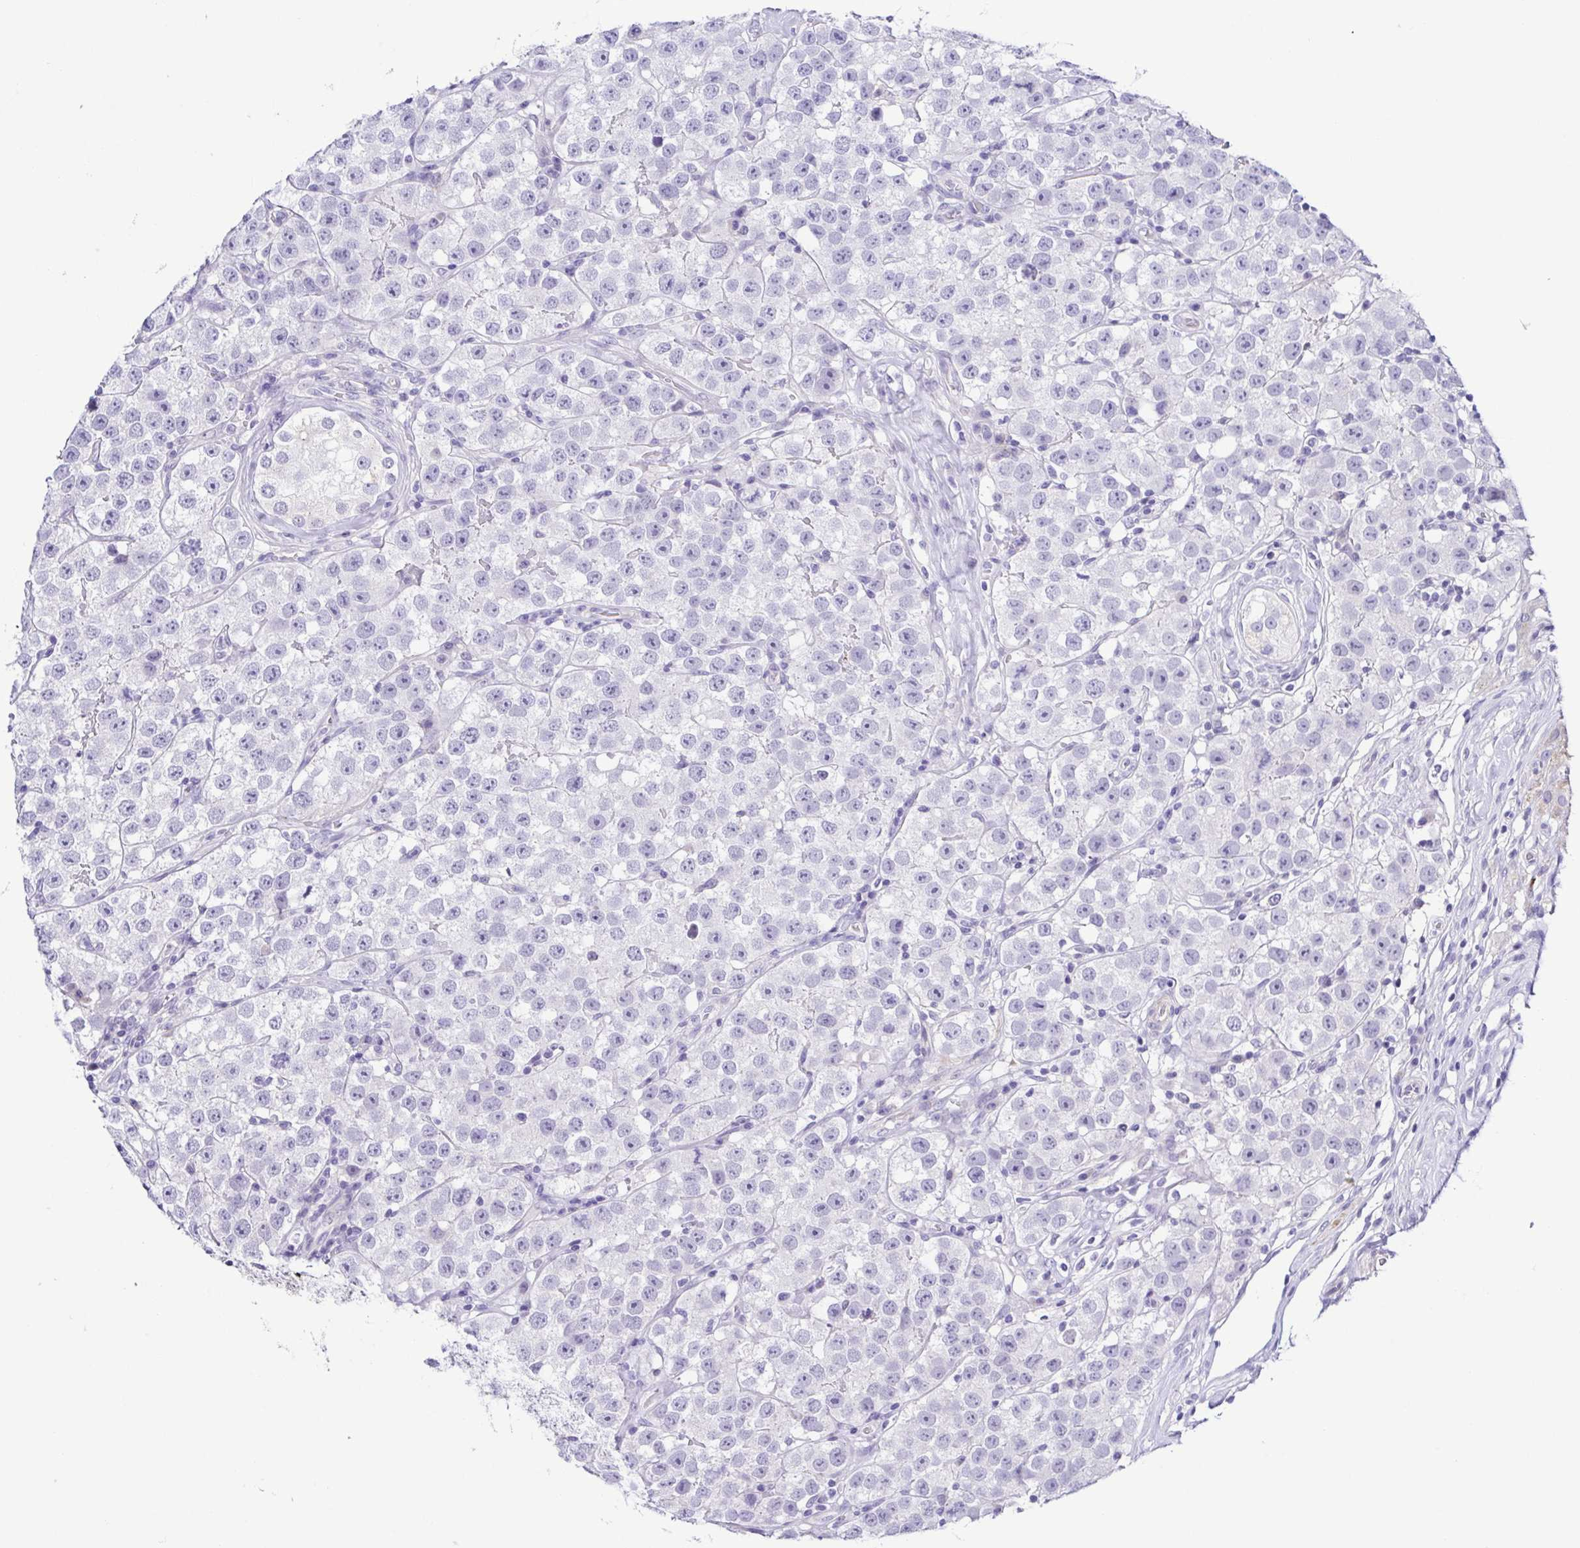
{"staining": {"intensity": "negative", "quantity": "none", "location": "none"}, "tissue": "testis cancer", "cell_type": "Tumor cells", "image_type": "cancer", "snomed": [{"axis": "morphology", "description": "Seminoma, NOS"}, {"axis": "topography", "description": "Testis"}], "caption": "Immunohistochemical staining of testis cancer (seminoma) demonstrates no significant expression in tumor cells.", "gene": "TERT", "patient": {"sex": "male", "age": 34}}